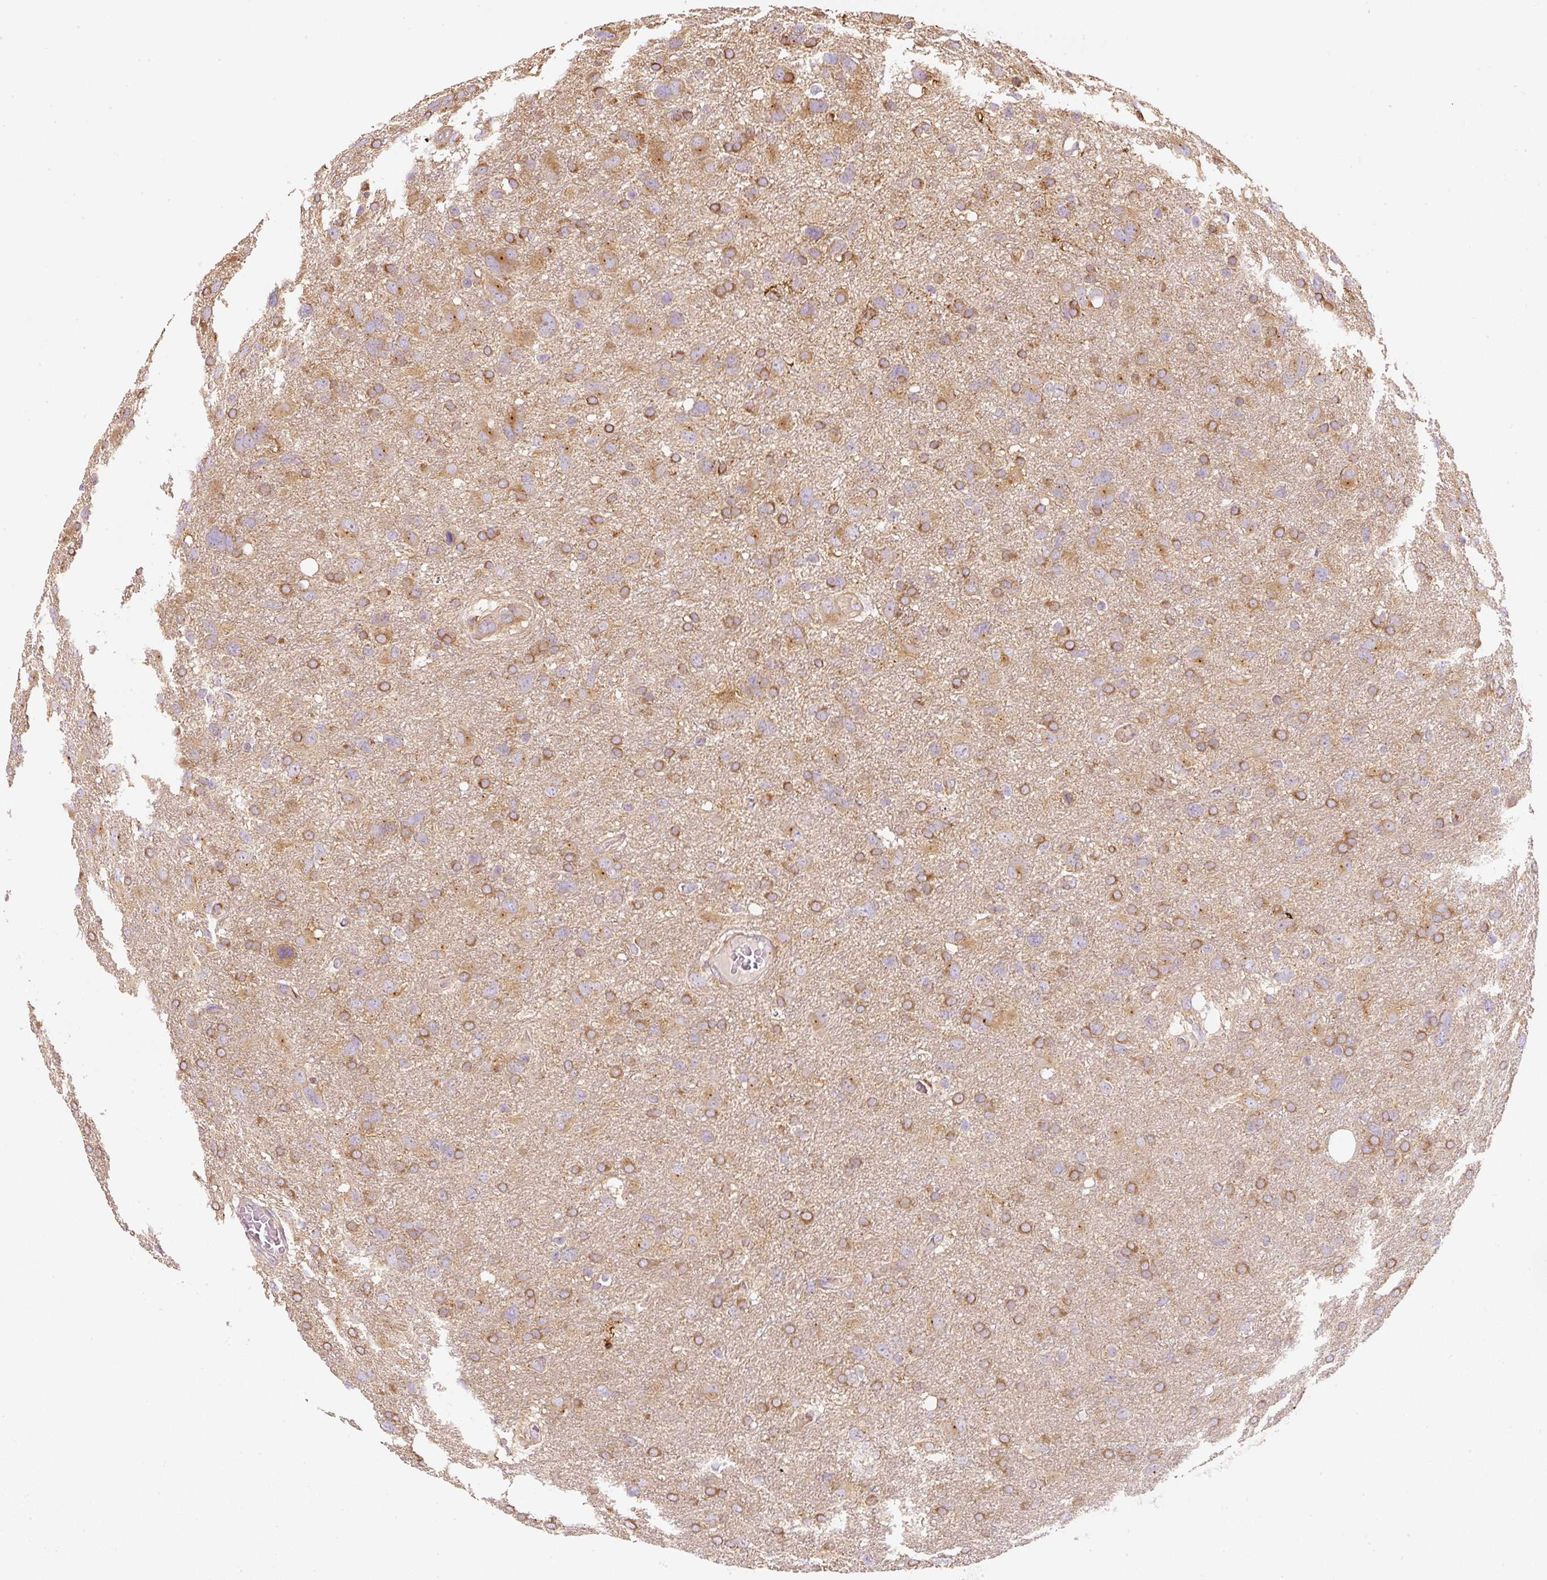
{"staining": {"intensity": "moderate", "quantity": ">75%", "location": "cytoplasmic/membranous"}, "tissue": "glioma", "cell_type": "Tumor cells", "image_type": "cancer", "snomed": [{"axis": "morphology", "description": "Glioma, malignant, High grade"}, {"axis": "topography", "description": "Brain"}], "caption": "Glioma was stained to show a protein in brown. There is medium levels of moderate cytoplasmic/membranous positivity in about >75% of tumor cells.", "gene": "RNF167", "patient": {"sex": "male", "age": 61}}